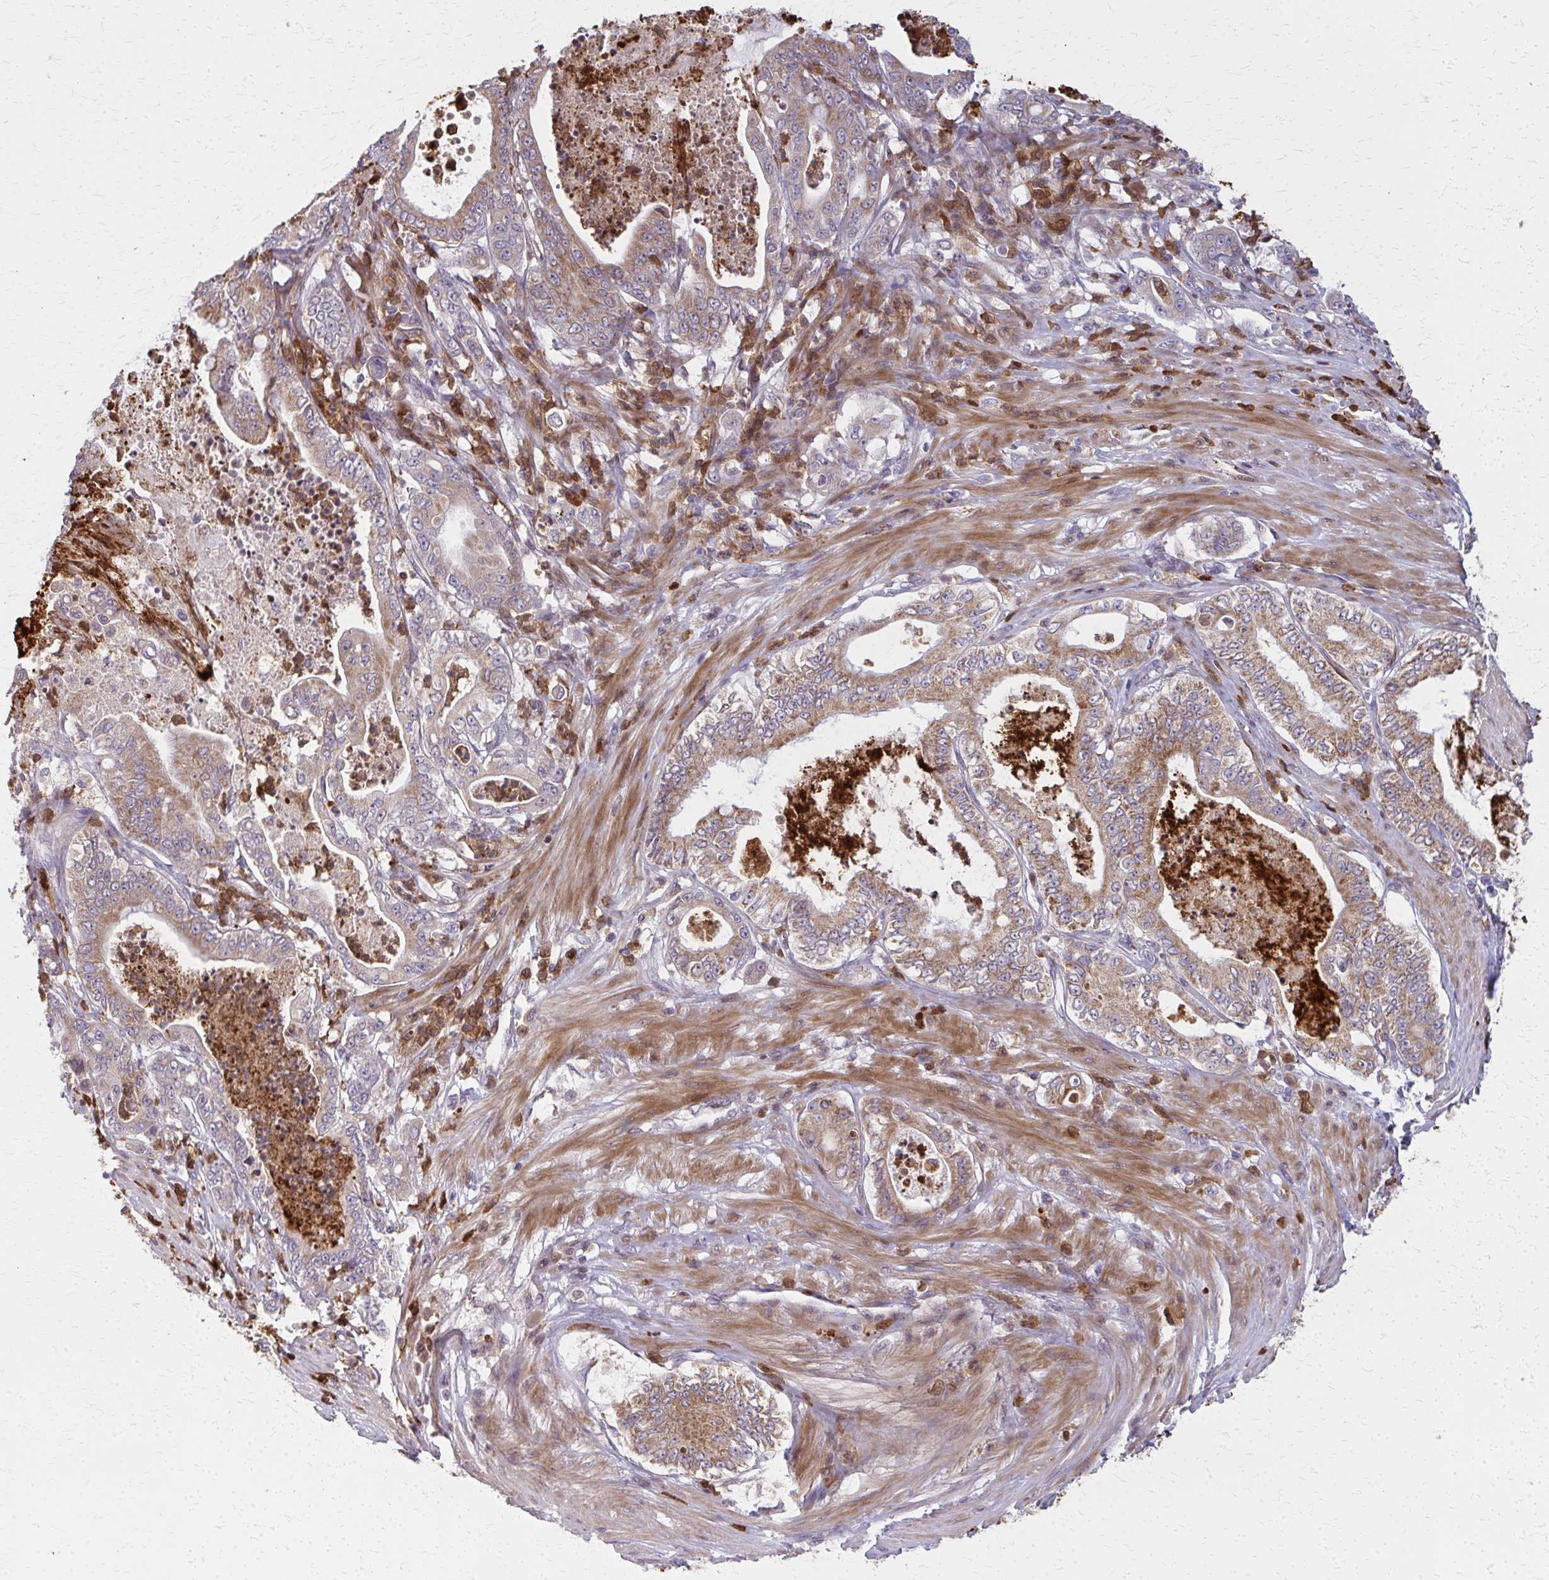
{"staining": {"intensity": "moderate", "quantity": ">75%", "location": "cytoplasmic/membranous"}, "tissue": "pancreatic cancer", "cell_type": "Tumor cells", "image_type": "cancer", "snomed": [{"axis": "morphology", "description": "Adenocarcinoma, NOS"}, {"axis": "topography", "description": "Pancreas"}], "caption": "A brown stain shows moderate cytoplasmic/membranous positivity of a protein in pancreatic cancer (adenocarcinoma) tumor cells.", "gene": "MCCC1", "patient": {"sex": "male", "age": 71}}